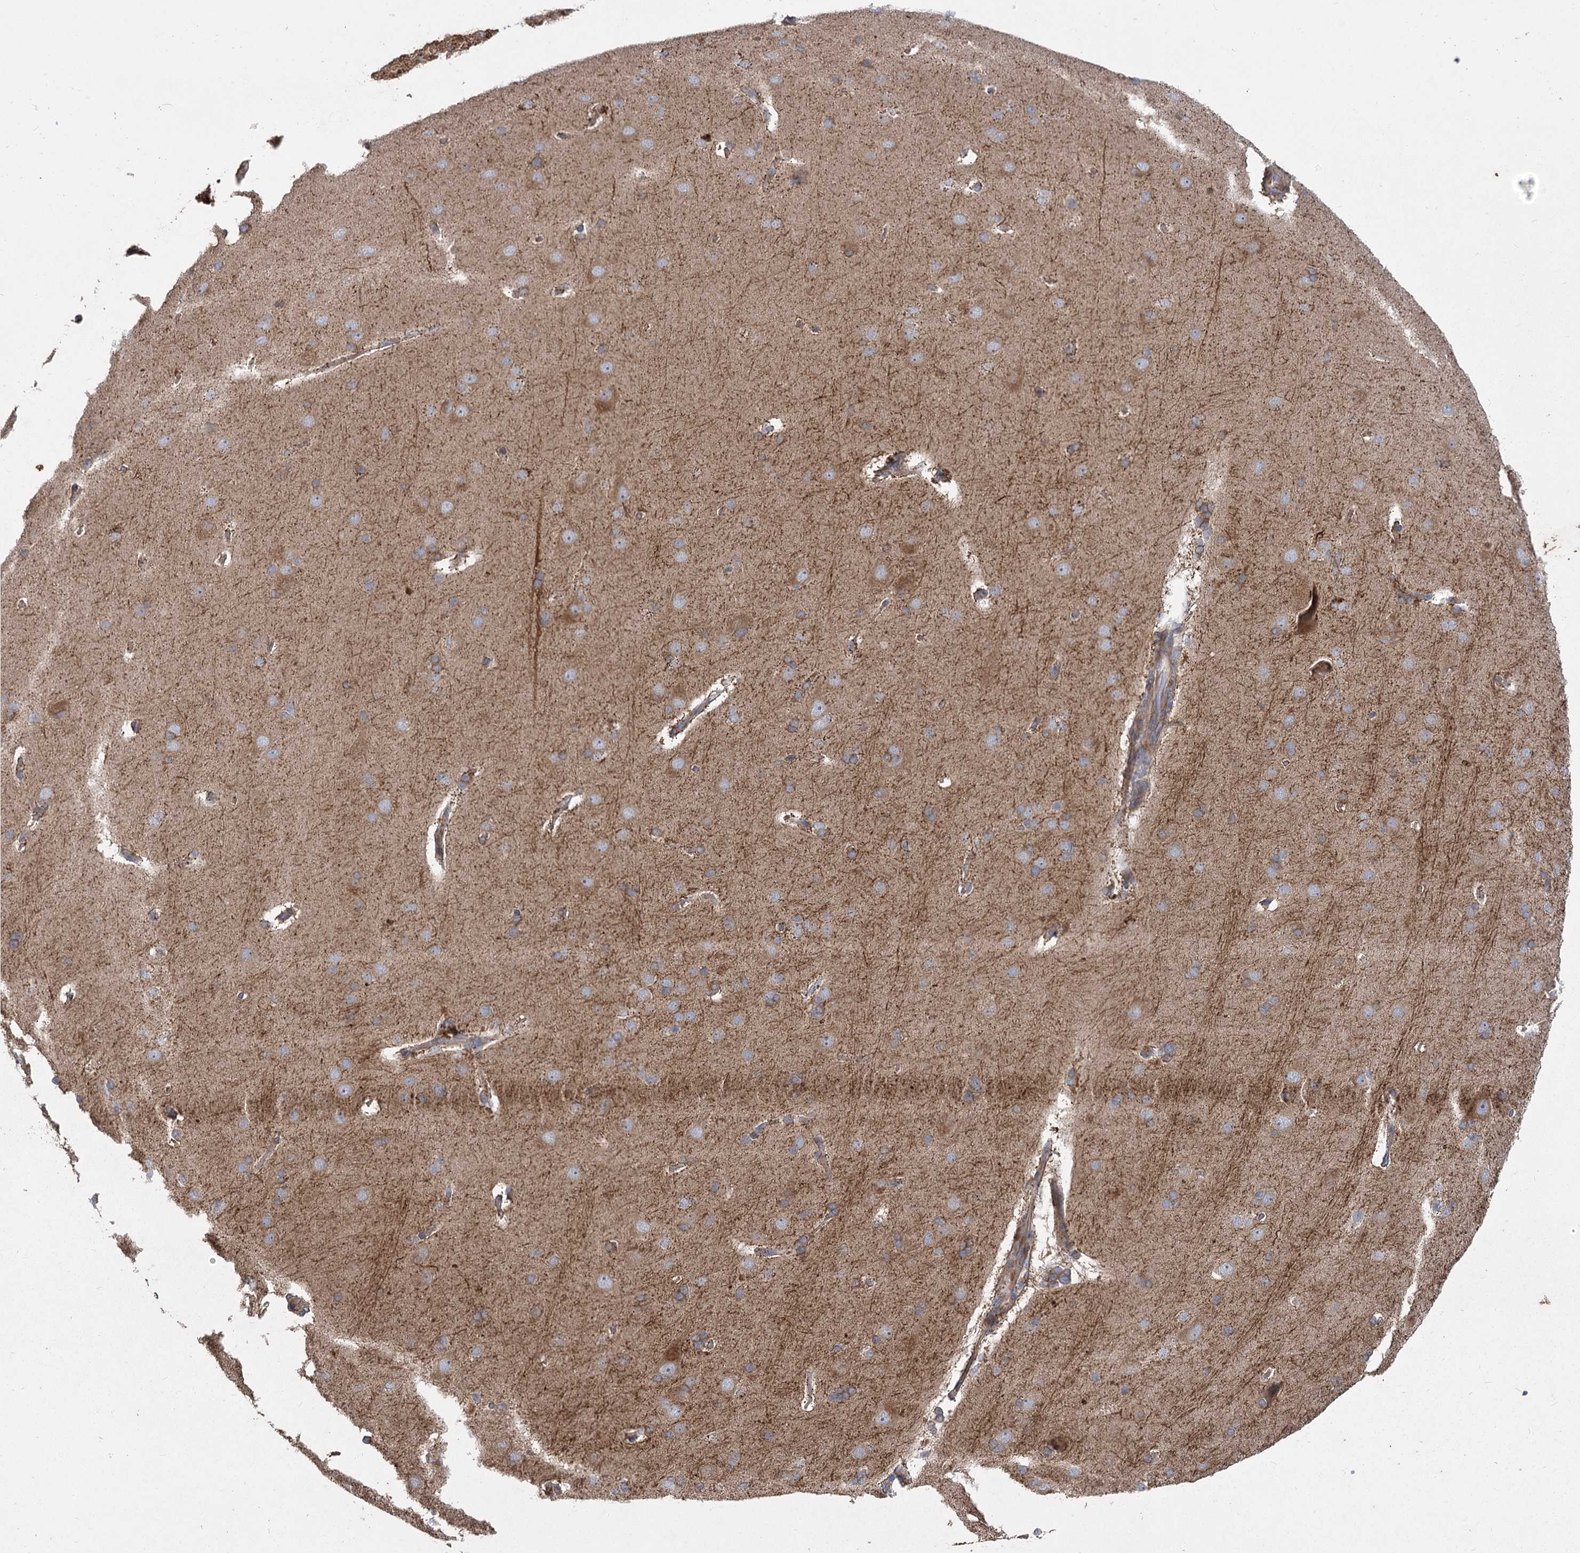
{"staining": {"intensity": "moderate", "quantity": ">75%", "location": "cytoplasmic/membranous"}, "tissue": "cerebral cortex", "cell_type": "Endothelial cells", "image_type": "normal", "snomed": [{"axis": "morphology", "description": "Normal tissue, NOS"}, {"axis": "topography", "description": "Cerebral cortex"}], "caption": "Approximately >75% of endothelial cells in unremarkable cerebral cortex demonstrate moderate cytoplasmic/membranous protein expression as visualized by brown immunohistochemical staining.", "gene": "RIN2", "patient": {"sex": "male", "age": 62}}